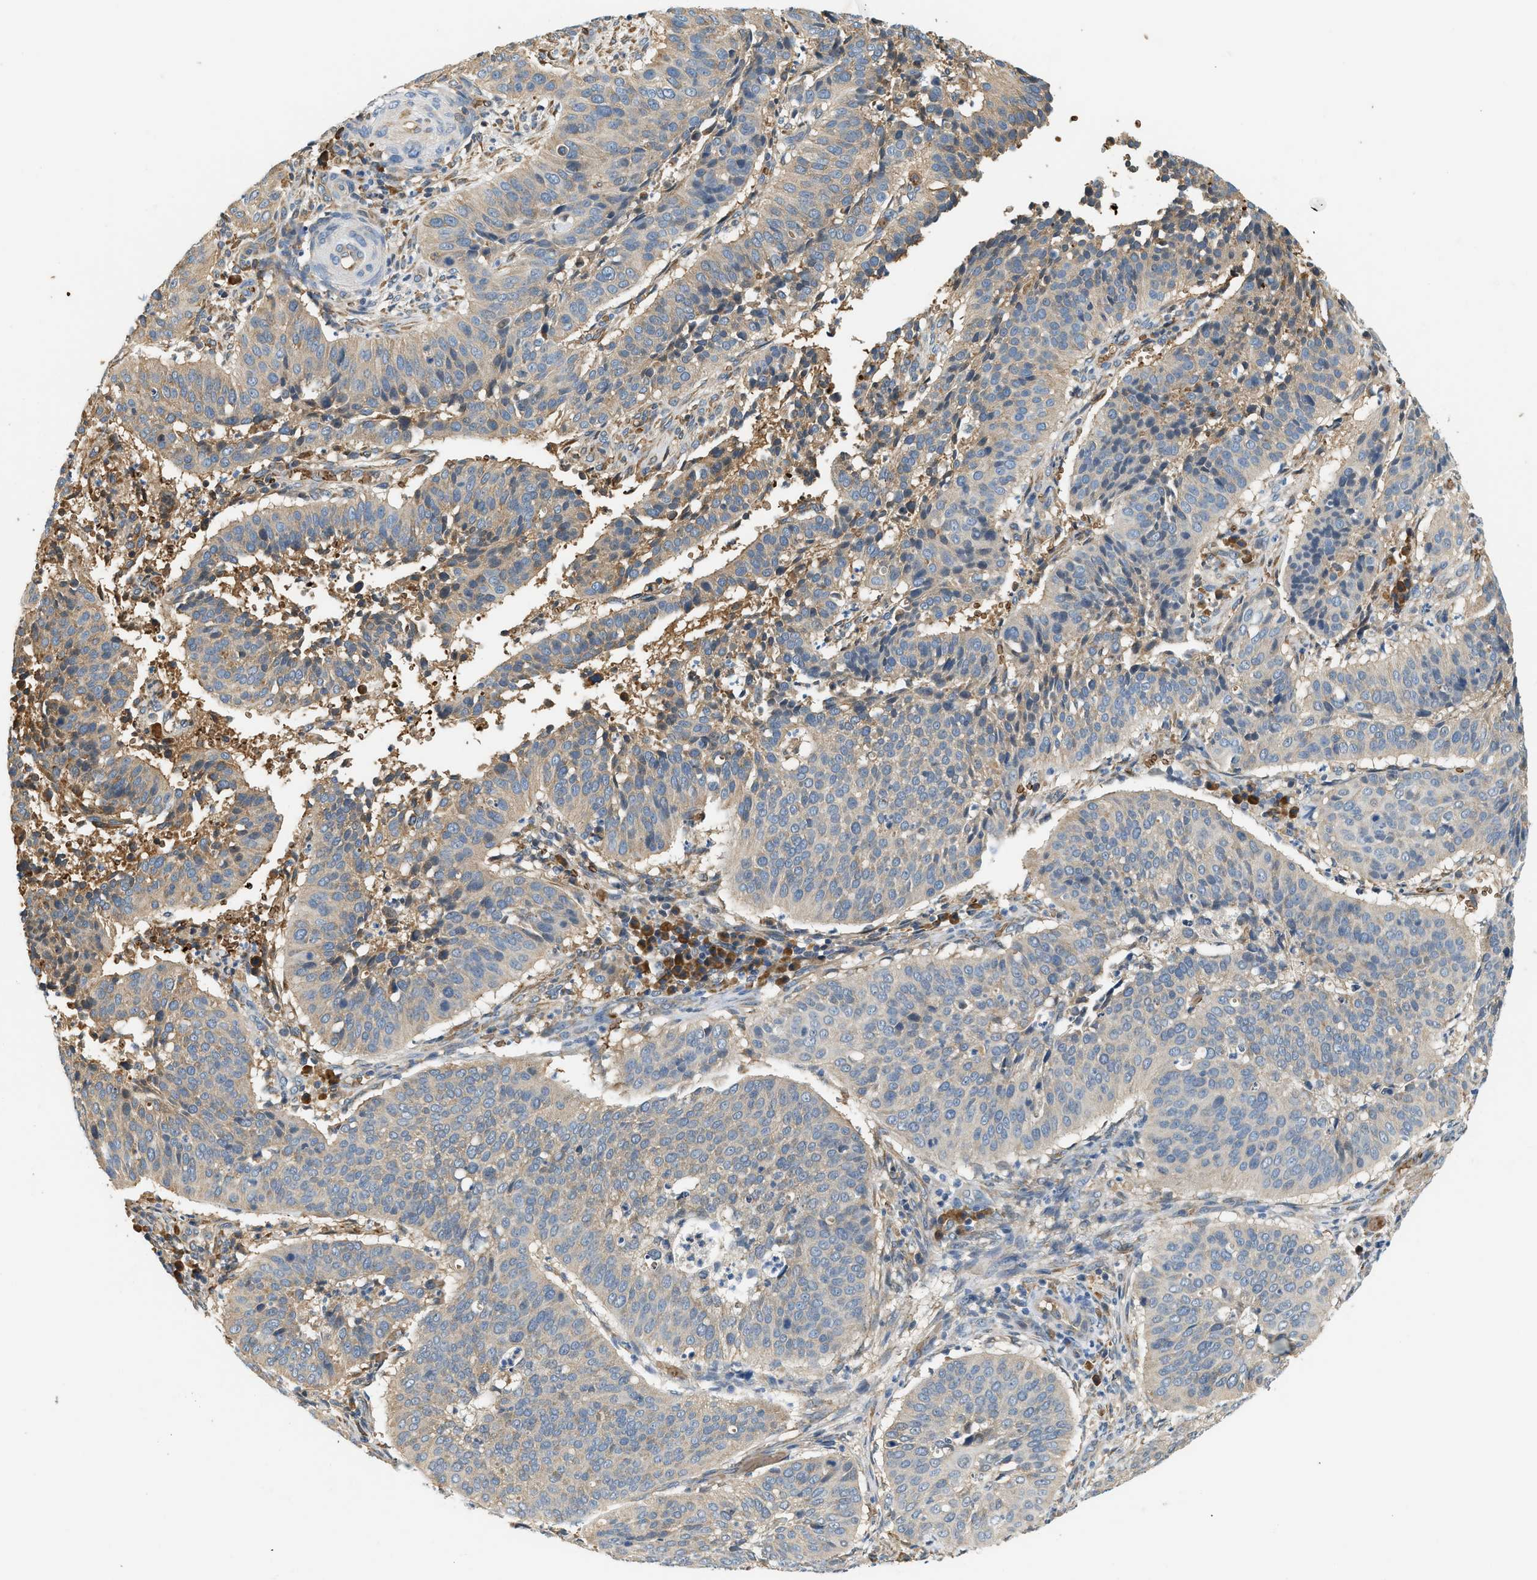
{"staining": {"intensity": "weak", "quantity": "<25%", "location": "cytoplasmic/membranous"}, "tissue": "cervical cancer", "cell_type": "Tumor cells", "image_type": "cancer", "snomed": [{"axis": "morphology", "description": "Normal tissue, NOS"}, {"axis": "morphology", "description": "Squamous cell carcinoma, NOS"}, {"axis": "topography", "description": "Cervix"}], "caption": "This micrograph is of cervical cancer stained with immunohistochemistry (IHC) to label a protein in brown with the nuclei are counter-stained blue. There is no positivity in tumor cells.", "gene": "CYTH2", "patient": {"sex": "female", "age": 39}}